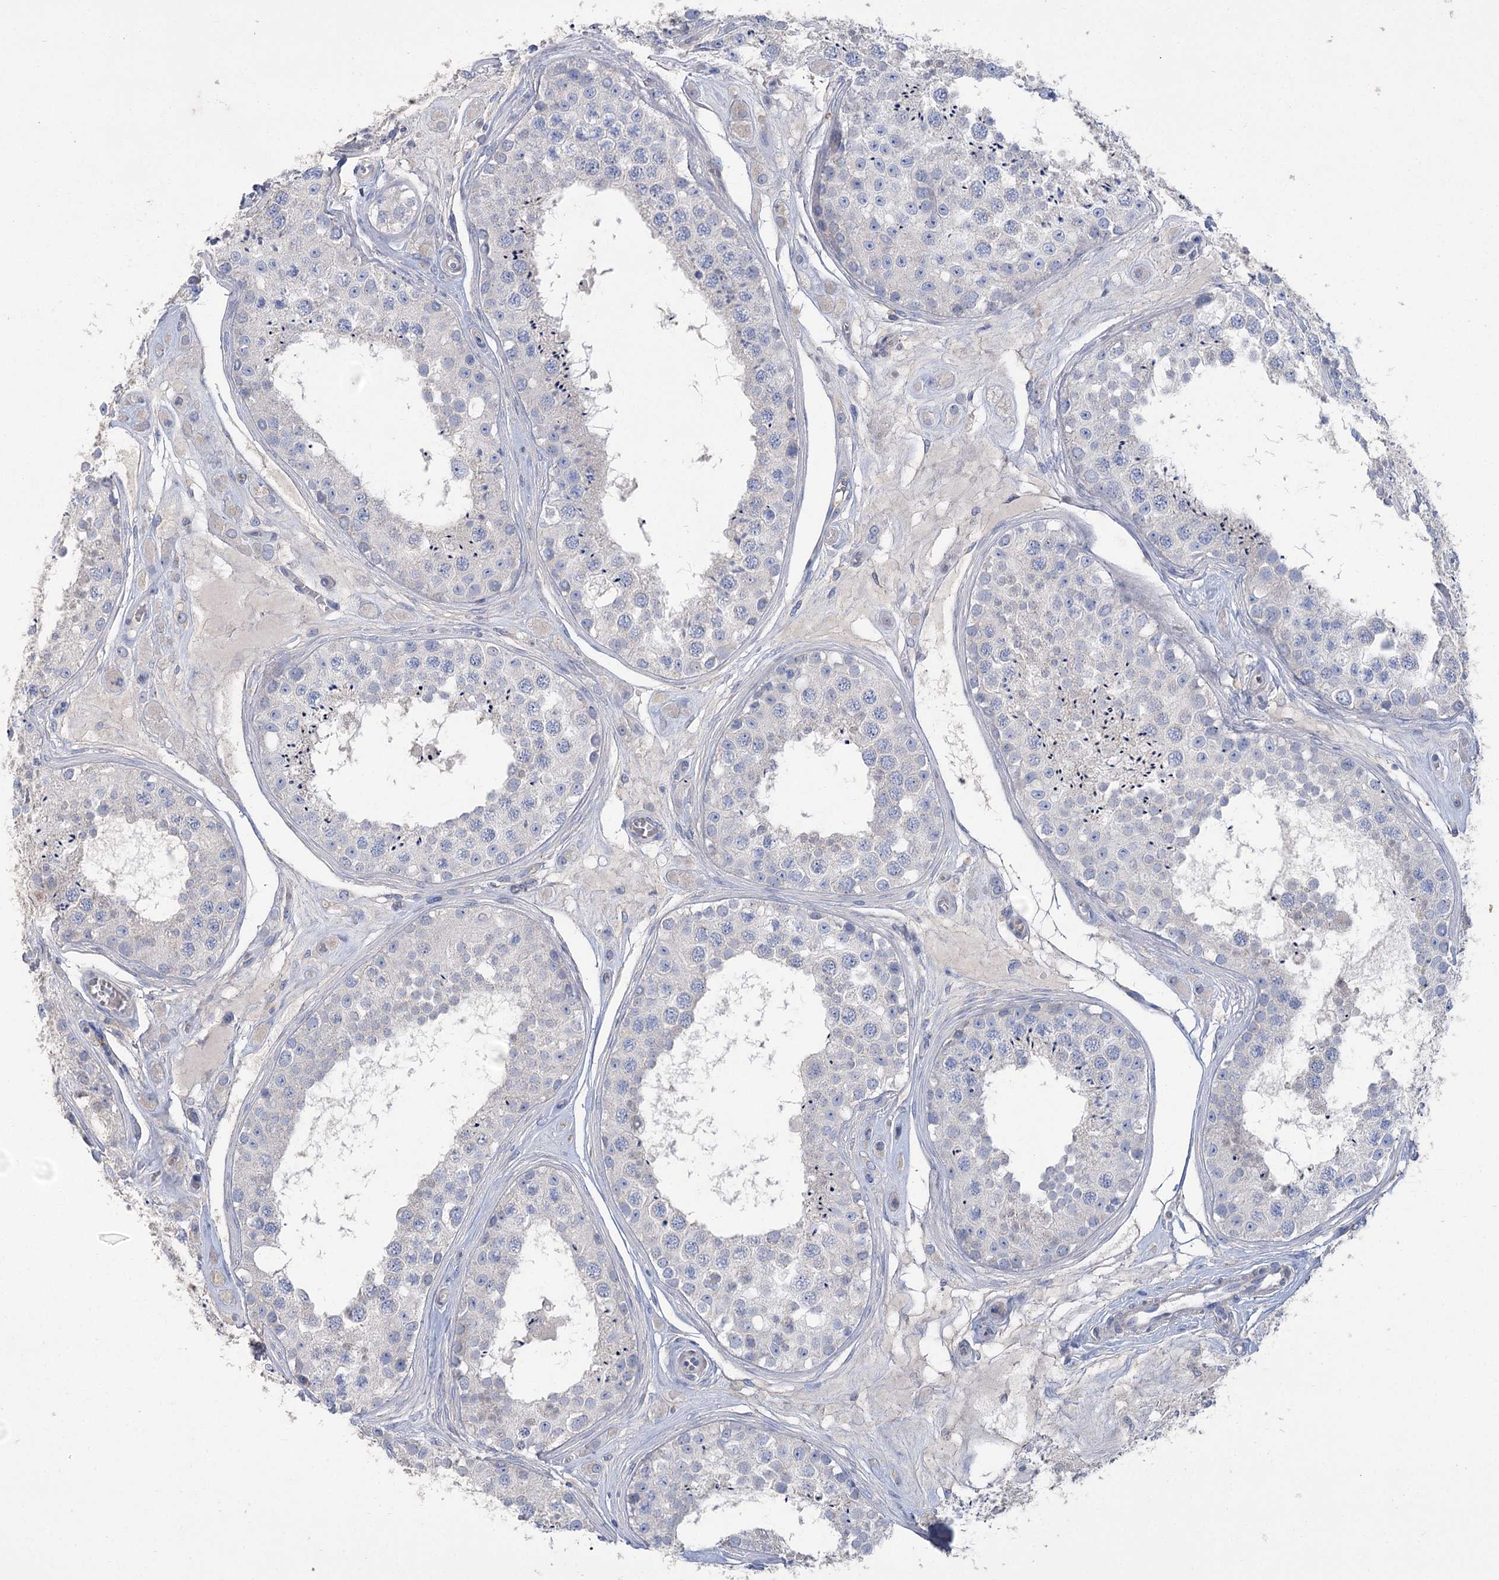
{"staining": {"intensity": "negative", "quantity": "none", "location": "none"}, "tissue": "testis", "cell_type": "Cells in seminiferous ducts", "image_type": "normal", "snomed": [{"axis": "morphology", "description": "Normal tissue, NOS"}, {"axis": "topography", "description": "Testis"}], "caption": "DAB (3,3'-diaminobenzidine) immunohistochemical staining of normal human testis reveals no significant positivity in cells in seminiferous ducts. (DAB (3,3'-diaminobenzidine) immunohistochemistry visualized using brightfield microscopy, high magnification).", "gene": "SLC9A3", "patient": {"sex": "male", "age": 25}}